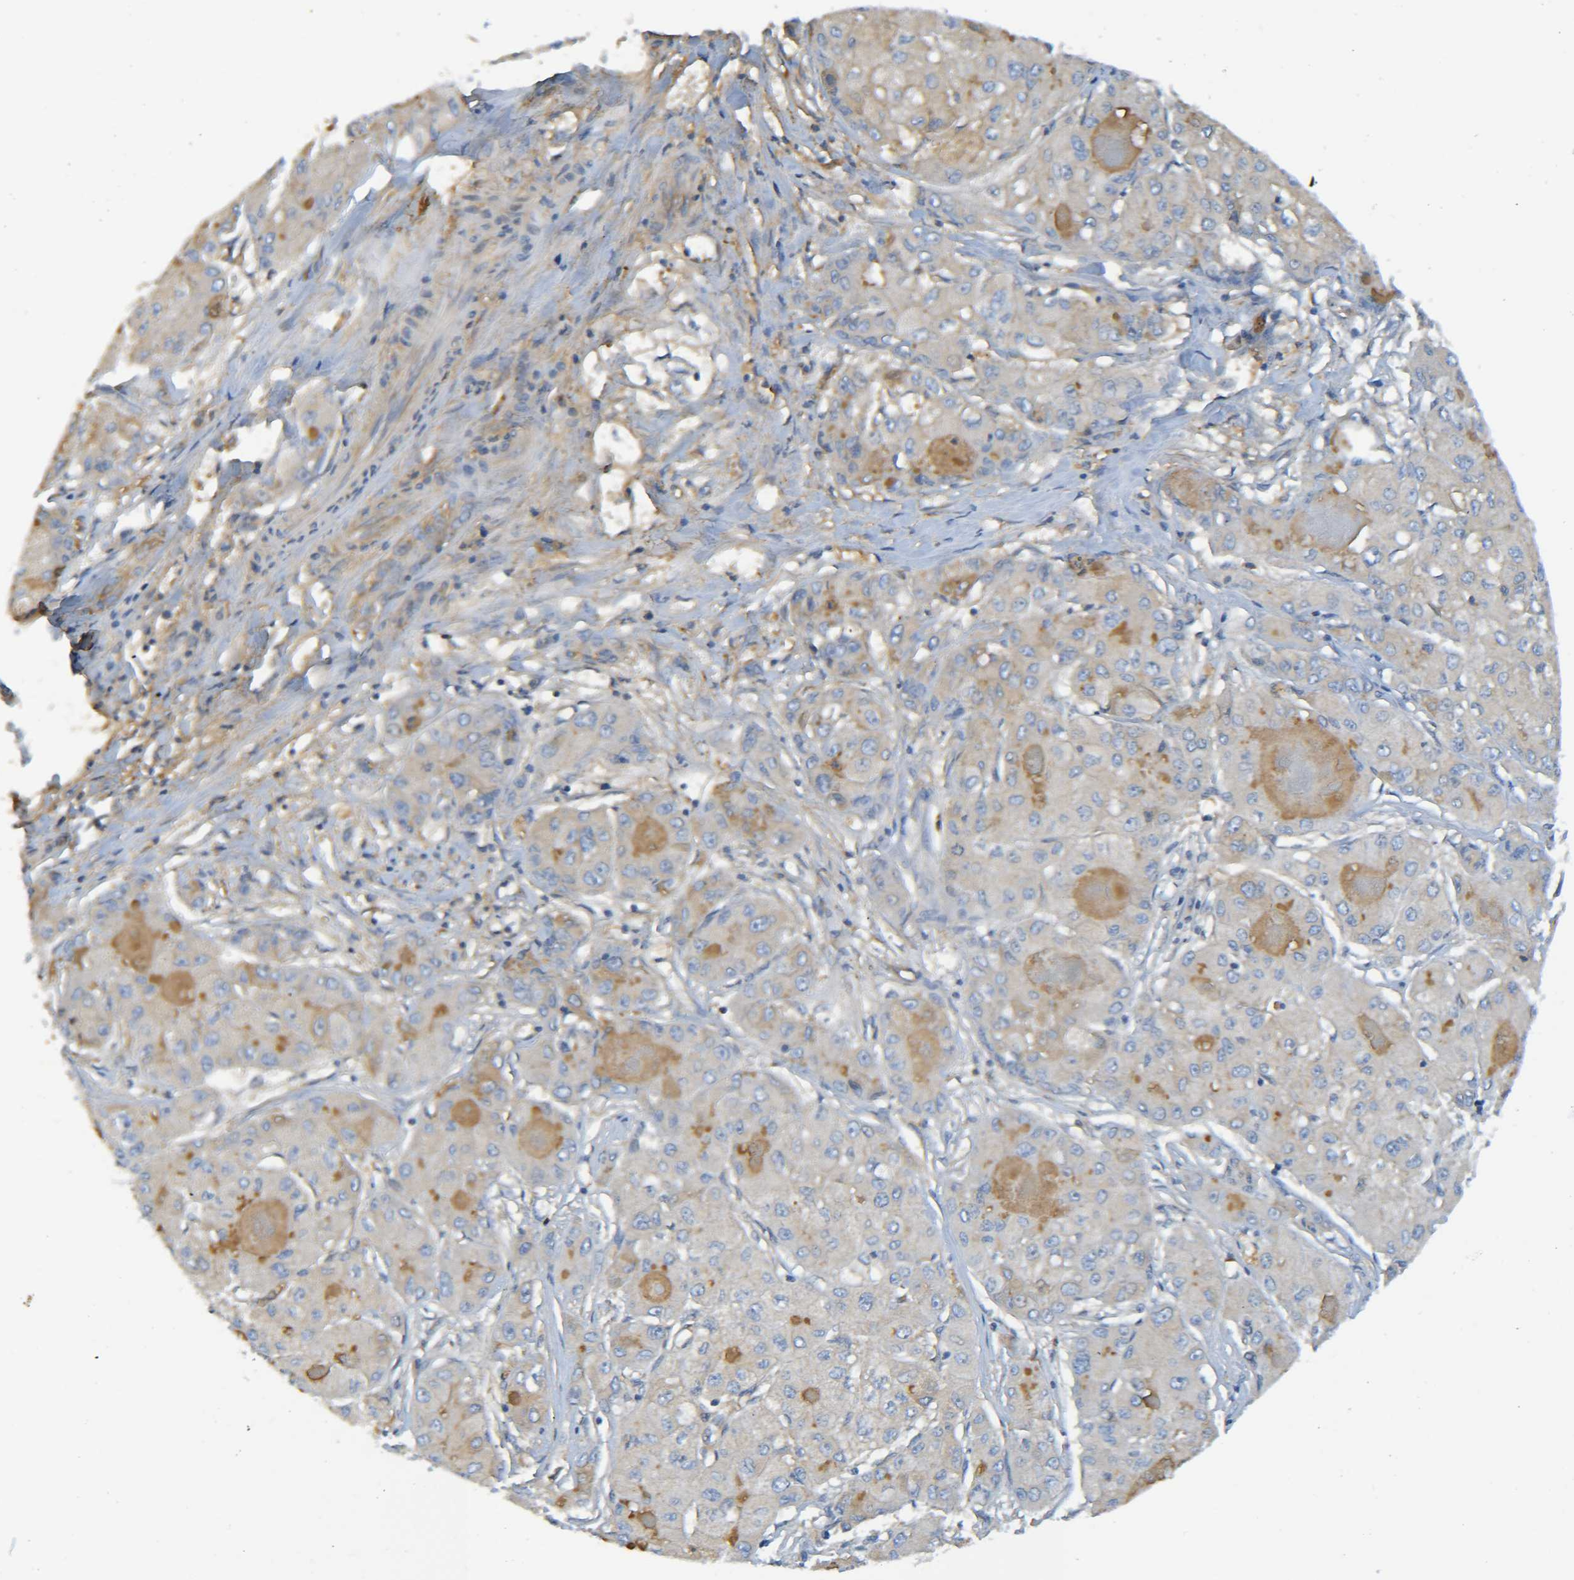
{"staining": {"intensity": "weak", "quantity": "25%-75%", "location": "cytoplasmic/membranous"}, "tissue": "liver cancer", "cell_type": "Tumor cells", "image_type": "cancer", "snomed": [{"axis": "morphology", "description": "Carcinoma, Hepatocellular, NOS"}, {"axis": "topography", "description": "Liver"}], "caption": "Protein expression analysis of human liver cancer (hepatocellular carcinoma) reveals weak cytoplasmic/membranous positivity in approximately 25%-75% of tumor cells. (IHC, brightfield microscopy, high magnification).", "gene": "C1QA", "patient": {"sex": "male", "age": 80}}